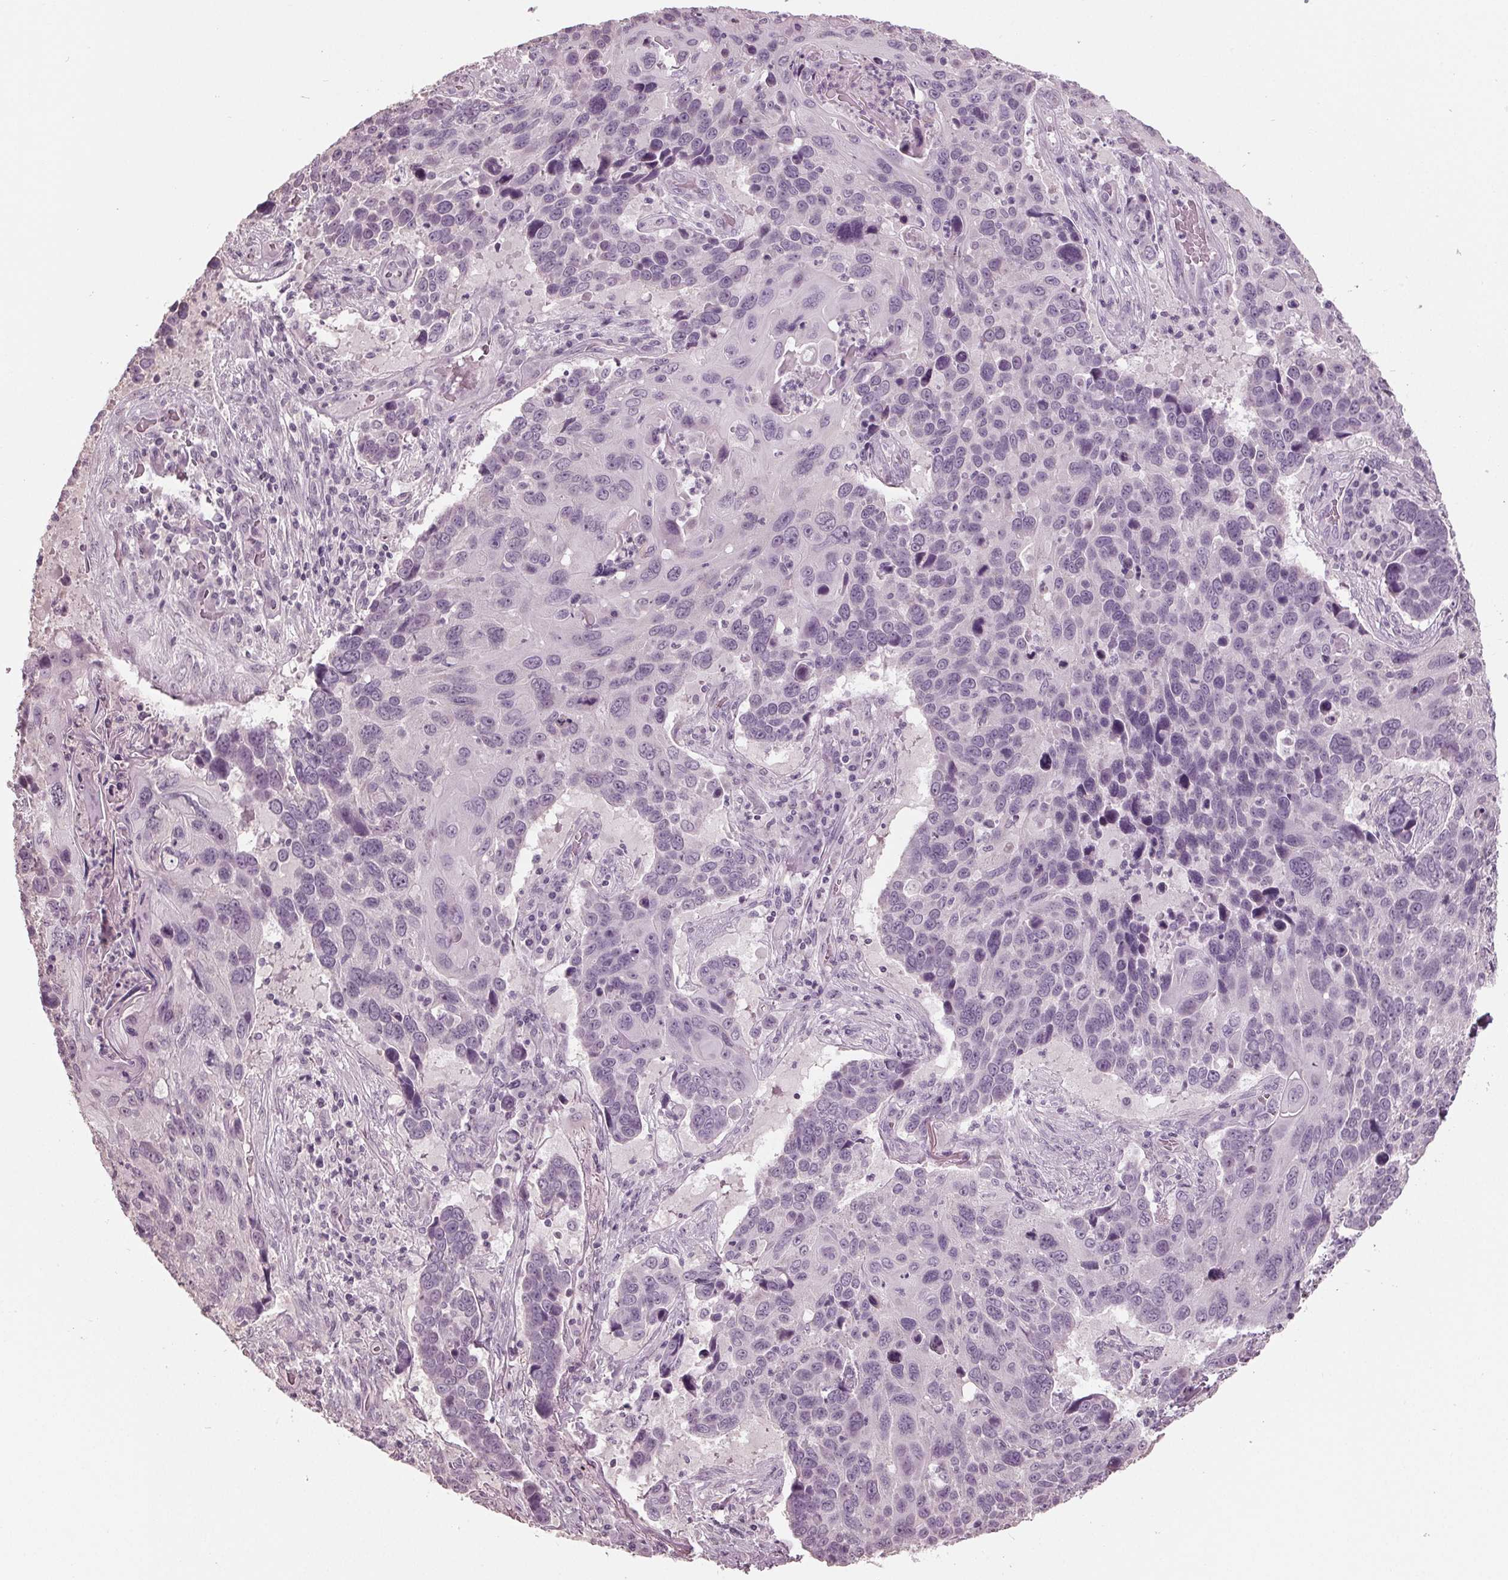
{"staining": {"intensity": "negative", "quantity": "none", "location": "none"}, "tissue": "lung cancer", "cell_type": "Tumor cells", "image_type": "cancer", "snomed": [{"axis": "morphology", "description": "Squamous cell carcinoma, NOS"}, {"axis": "topography", "description": "Lung"}], "caption": "Tumor cells show no significant expression in squamous cell carcinoma (lung).", "gene": "TNNC2", "patient": {"sex": "male", "age": 68}}